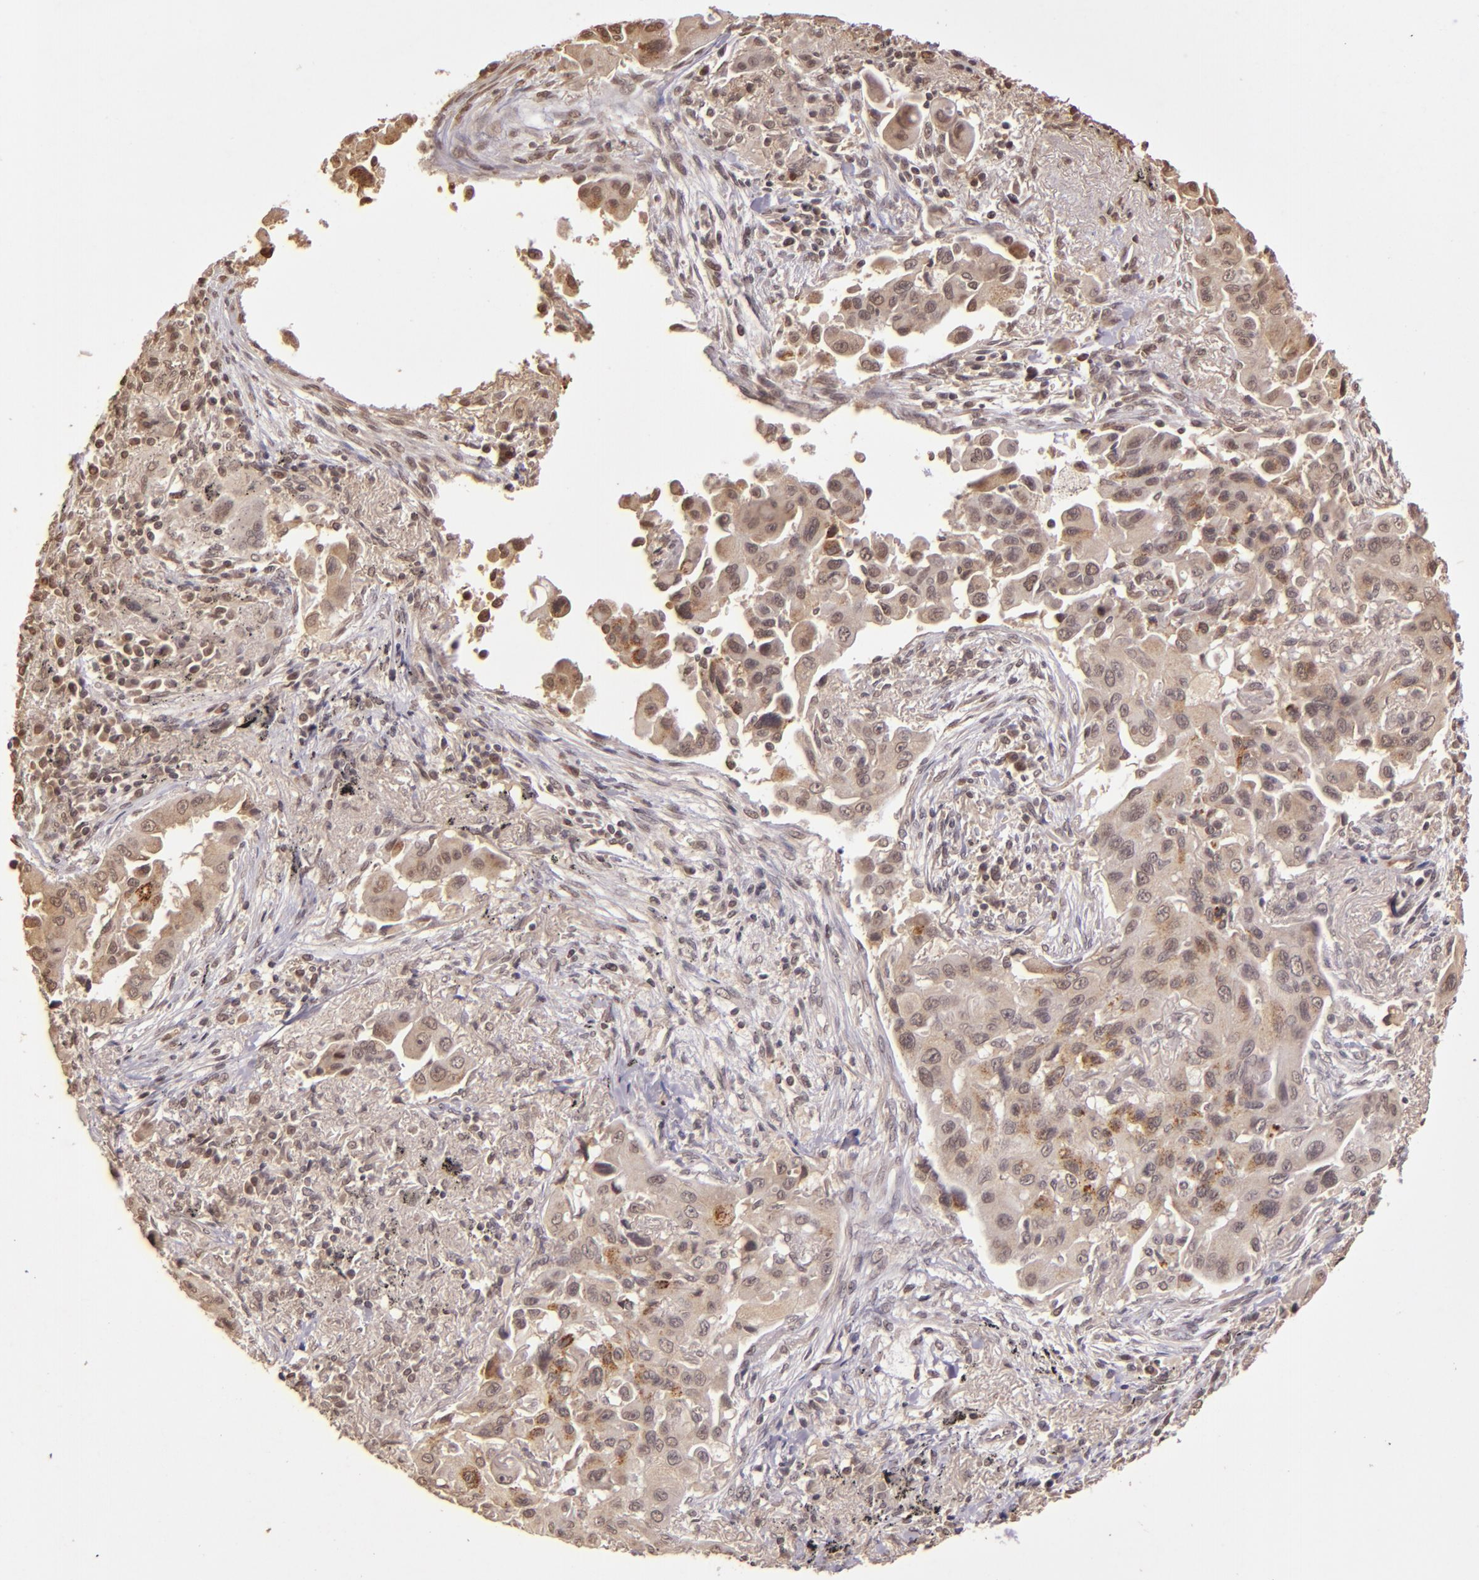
{"staining": {"intensity": "weak", "quantity": ">75%", "location": "cytoplasmic/membranous,nuclear"}, "tissue": "lung cancer", "cell_type": "Tumor cells", "image_type": "cancer", "snomed": [{"axis": "morphology", "description": "Adenocarcinoma, NOS"}, {"axis": "topography", "description": "Lung"}], "caption": "The immunohistochemical stain highlights weak cytoplasmic/membranous and nuclear expression in tumor cells of lung cancer (adenocarcinoma) tissue. (Brightfield microscopy of DAB IHC at high magnification).", "gene": "CUL1", "patient": {"sex": "male", "age": 68}}